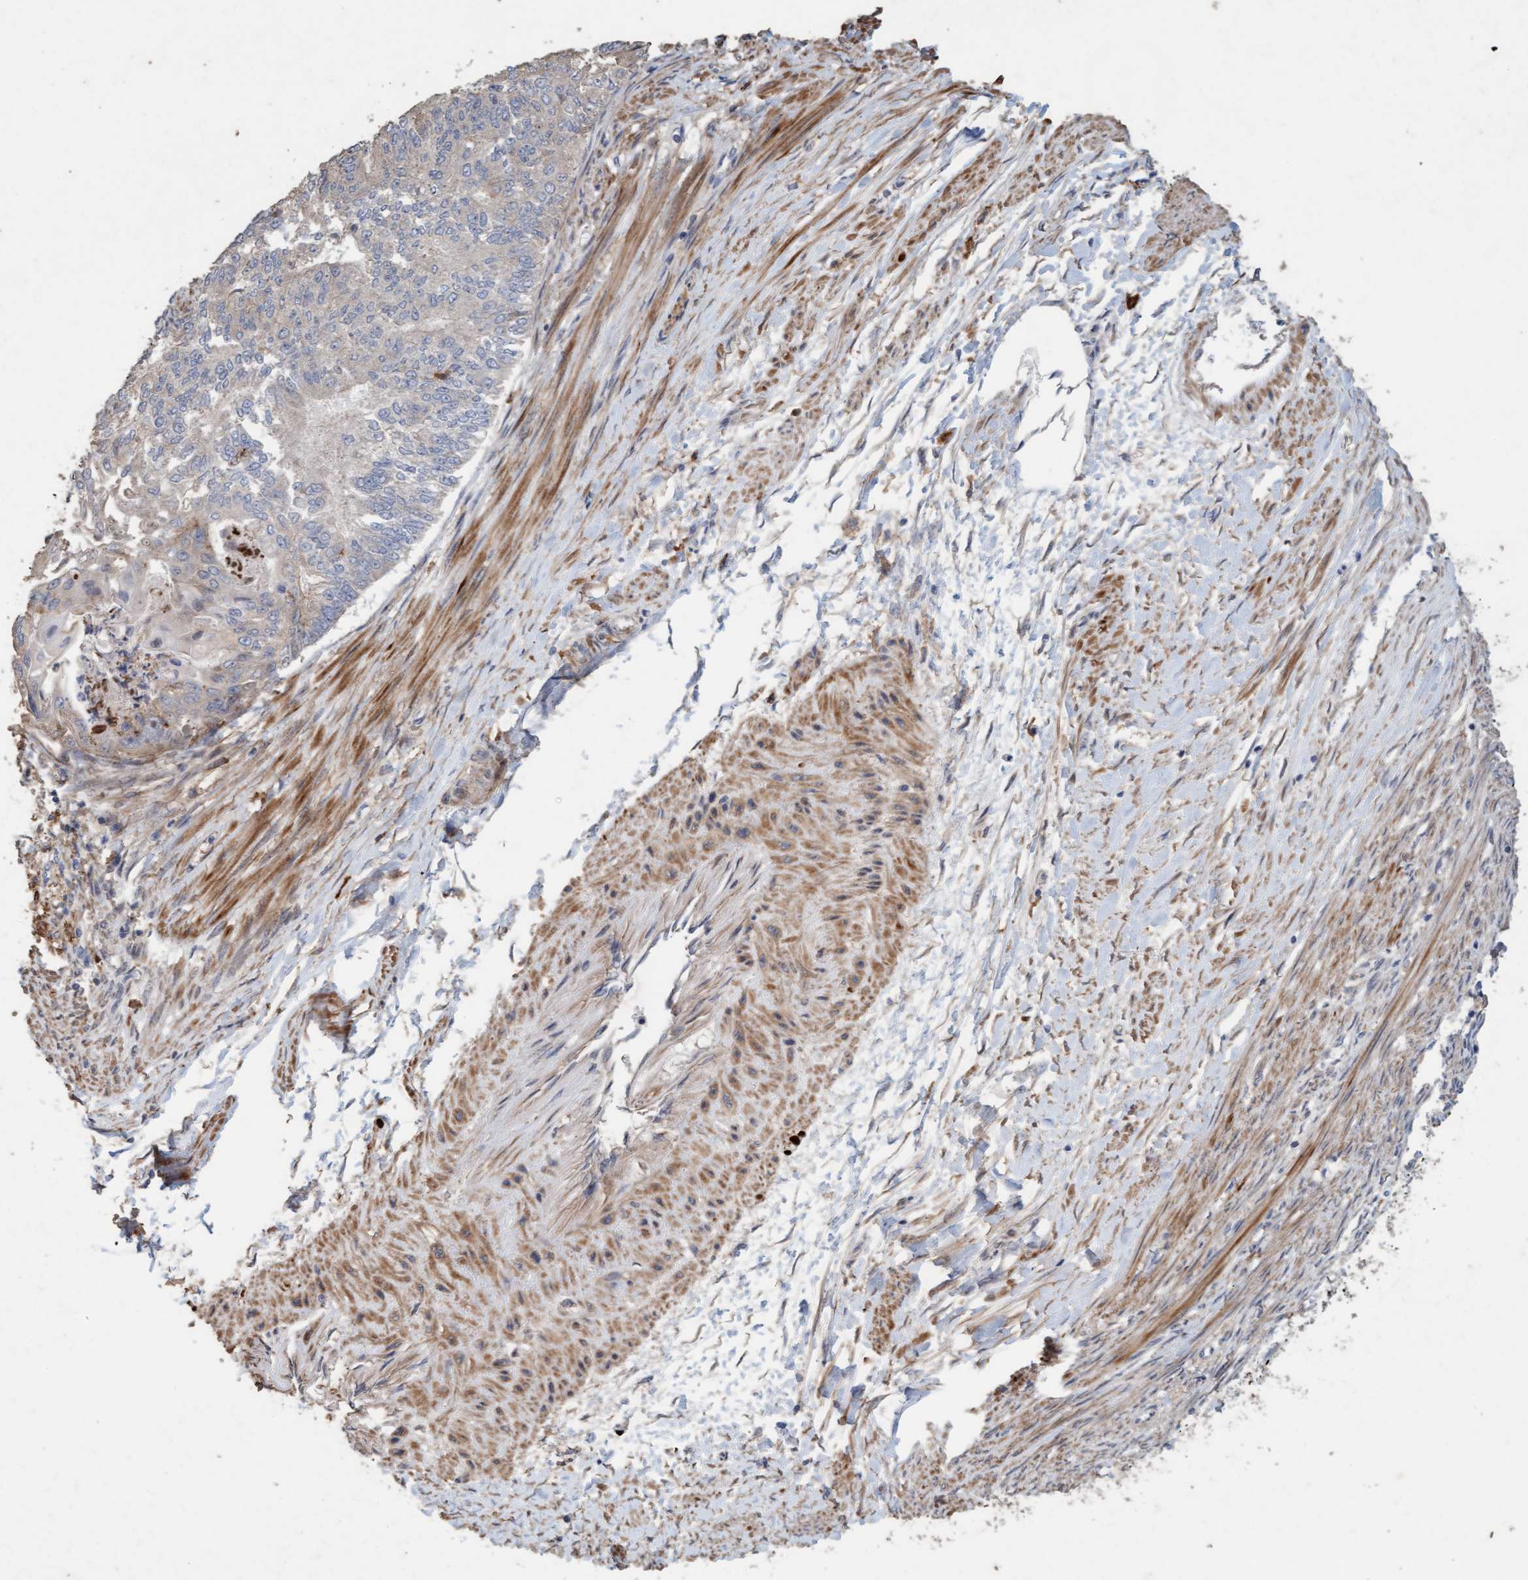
{"staining": {"intensity": "negative", "quantity": "none", "location": "none"}, "tissue": "endometrial cancer", "cell_type": "Tumor cells", "image_type": "cancer", "snomed": [{"axis": "morphology", "description": "Adenocarcinoma, NOS"}, {"axis": "topography", "description": "Endometrium"}], "caption": "An immunohistochemistry histopathology image of endometrial cancer is shown. There is no staining in tumor cells of endometrial cancer.", "gene": "LONRF1", "patient": {"sex": "female", "age": 32}}